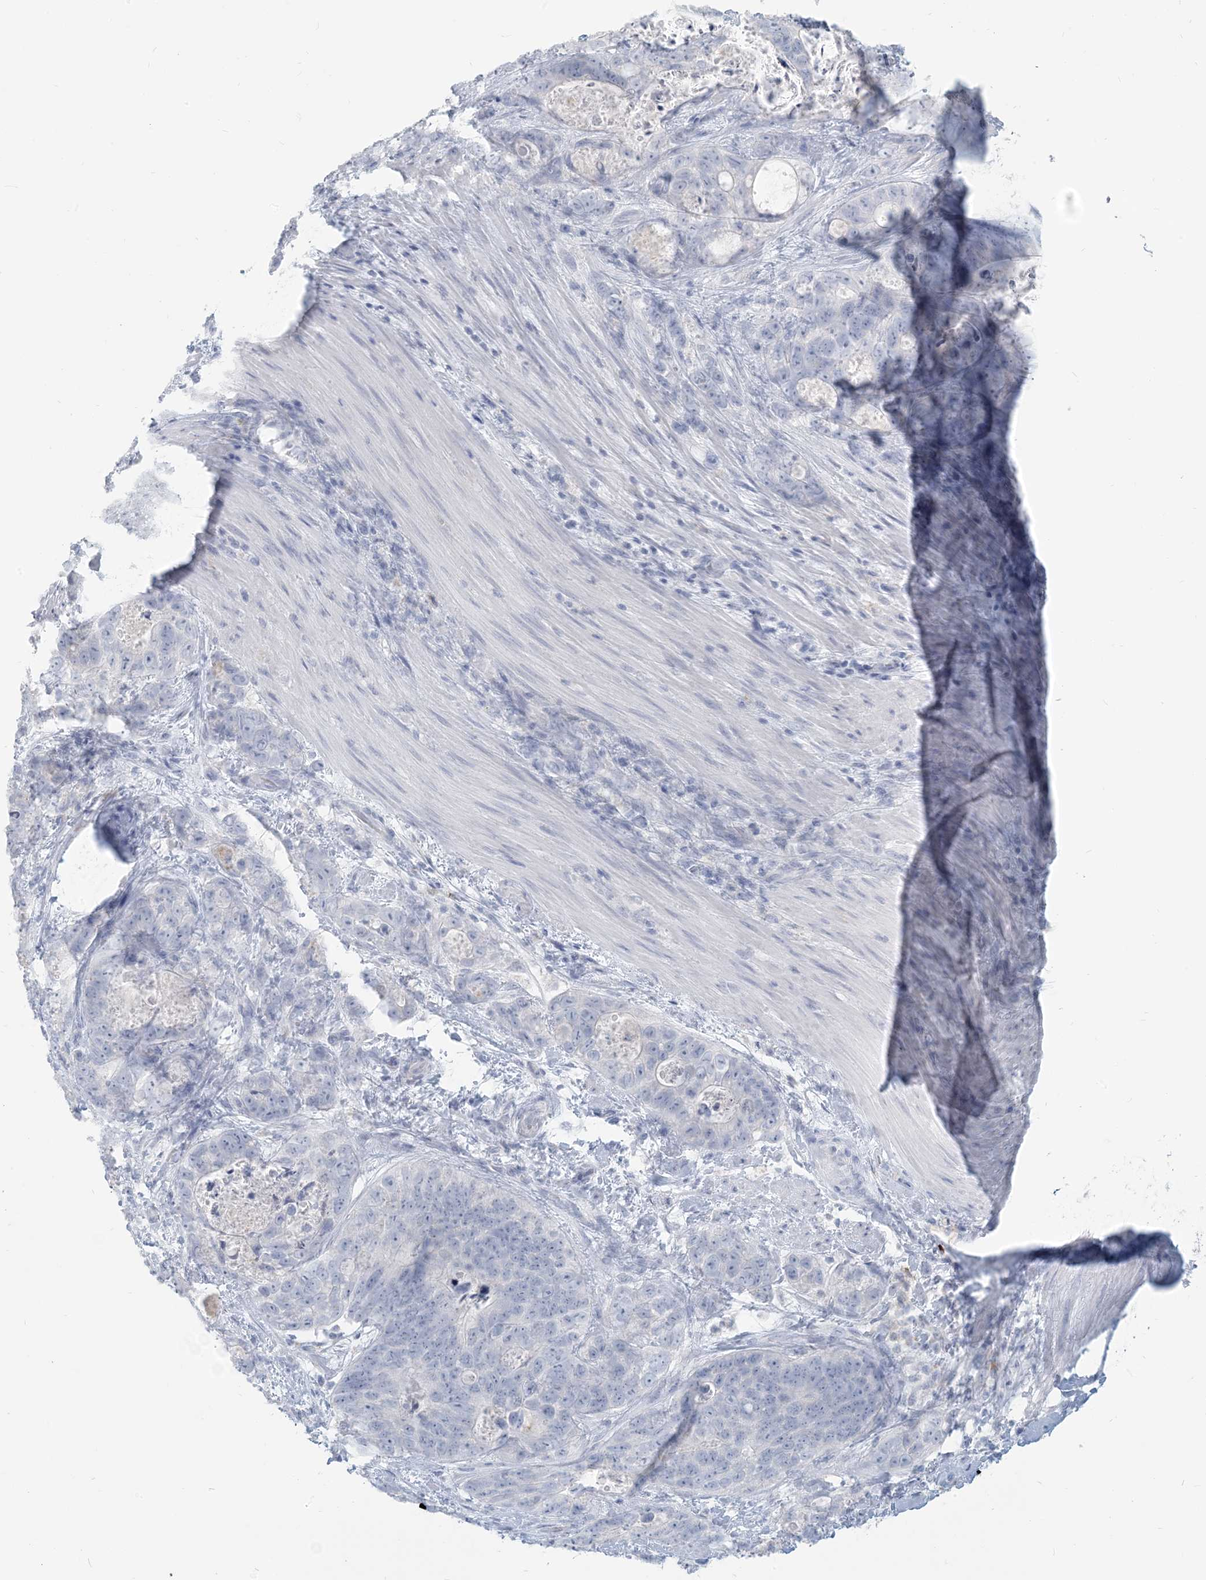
{"staining": {"intensity": "negative", "quantity": "none", "location": "none"}, "tissue": "stomach cancer", "cell_type": "Tumor cells", "image_type": "cancer", "snomed": [{"axis": "morphology", "description": "Normal tissue, NOS"}, {"axis": "morphology", "description": "Adenocarcinoma, NOS"}, {"axis": "topography", "description": "Stomach"}], "caption": "DAB (3,3'-diaminobenzidine) immunohistochemical staining of stomach cancer (adenocarcinoma) displays no significant staining in tumor cells.", "gene": "HLA-DRB1", "patient": {"sex": "female", "age": 89}}